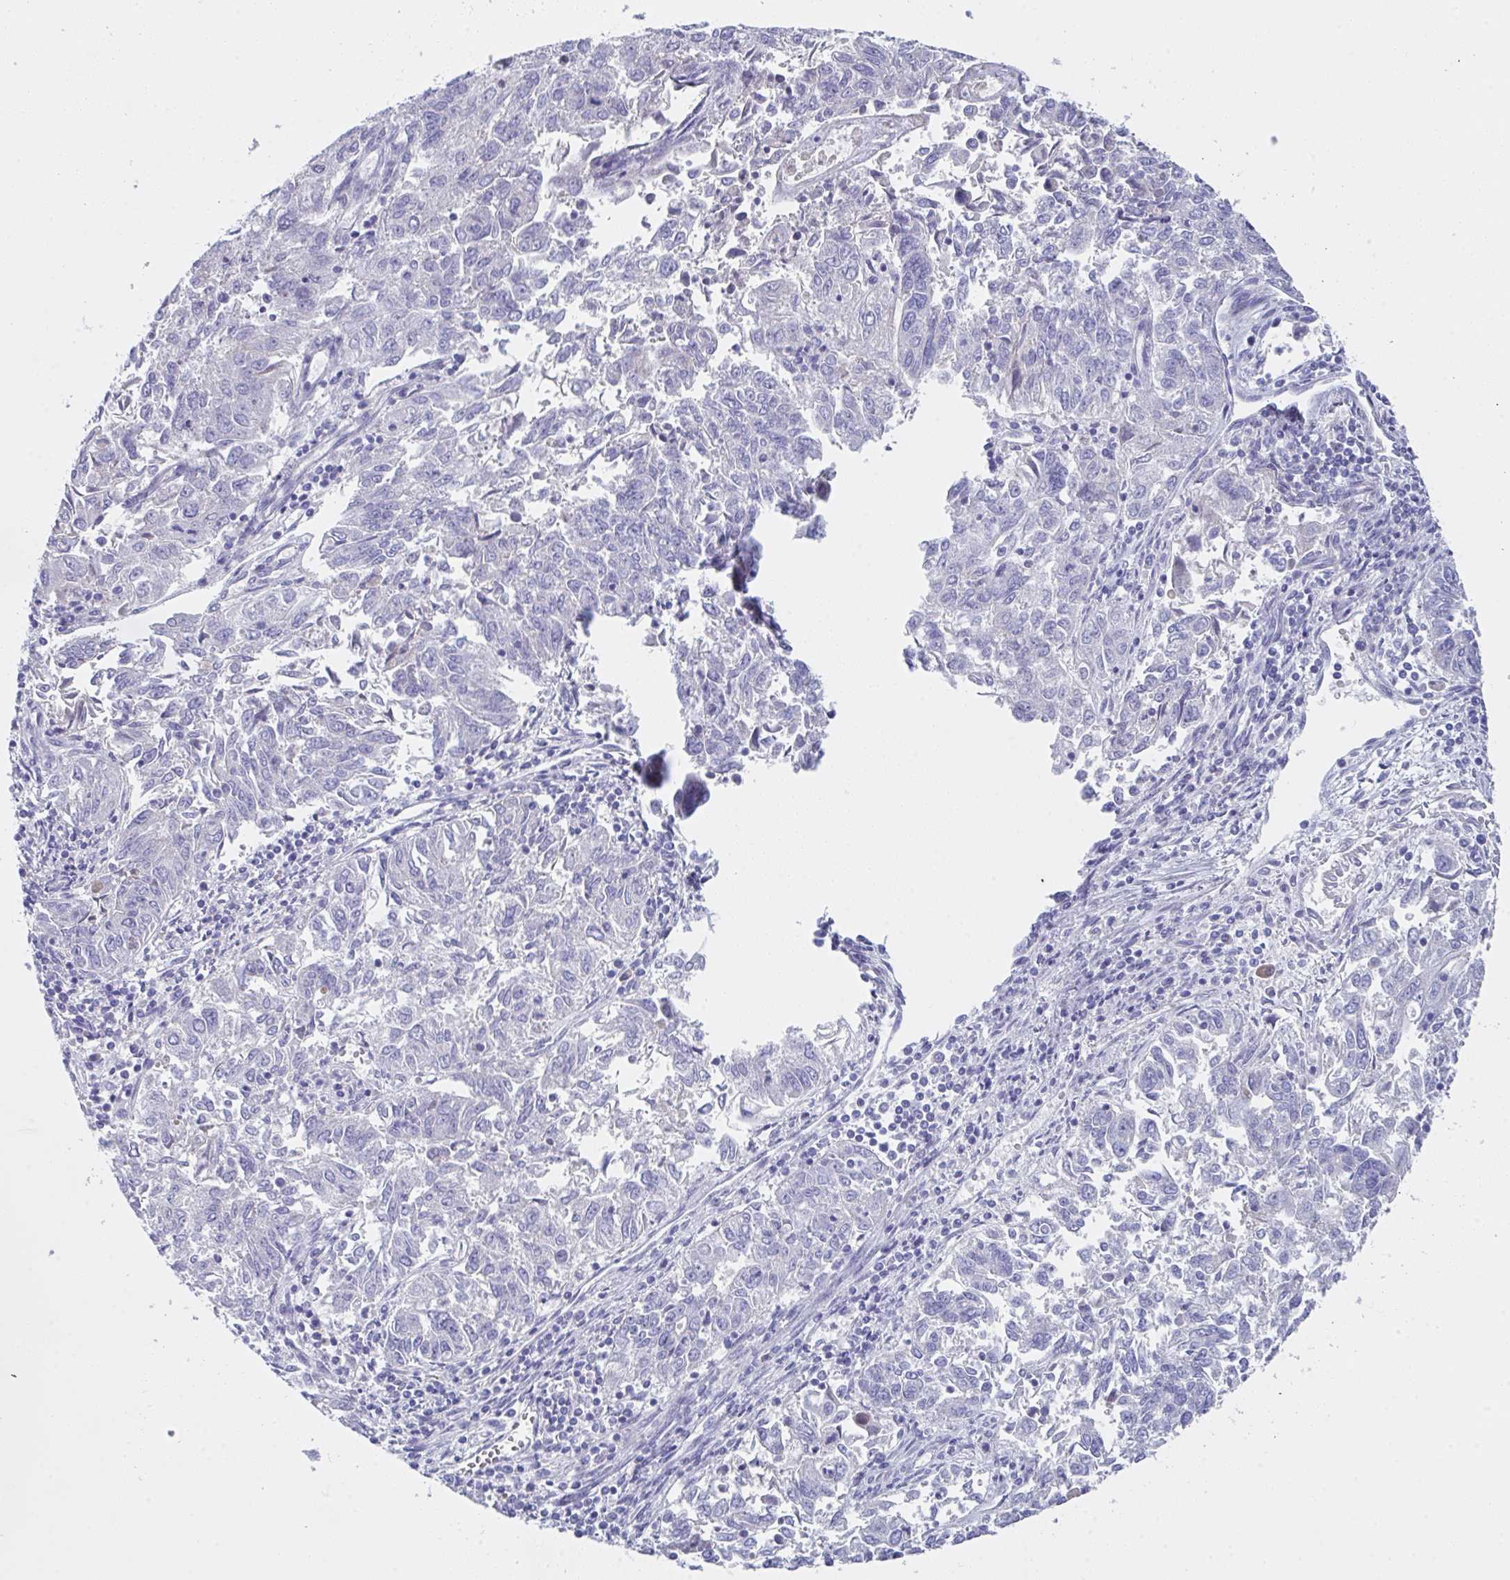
{"staining": {"intensity": "negative", "quantity": "none", "location": "none"}, "tissue": "endometrial cancer", "cell_type": "Tumor cells", "image_type": "cancer", "snomed": [{"axis": "morphology", "description": "Adenocarcinoma, NOS"}, {"axis": "topography", "description": "Endometrium"}], "caption": "Micrograph shows no significant protein staining in tumor cells of endometrial adenocarcinoma. (Brightfield microscopy of DAB immunohistochemistry at high magnification).", "gene": "FBXO47", "patient": {"sex": "female", "age": 42}}